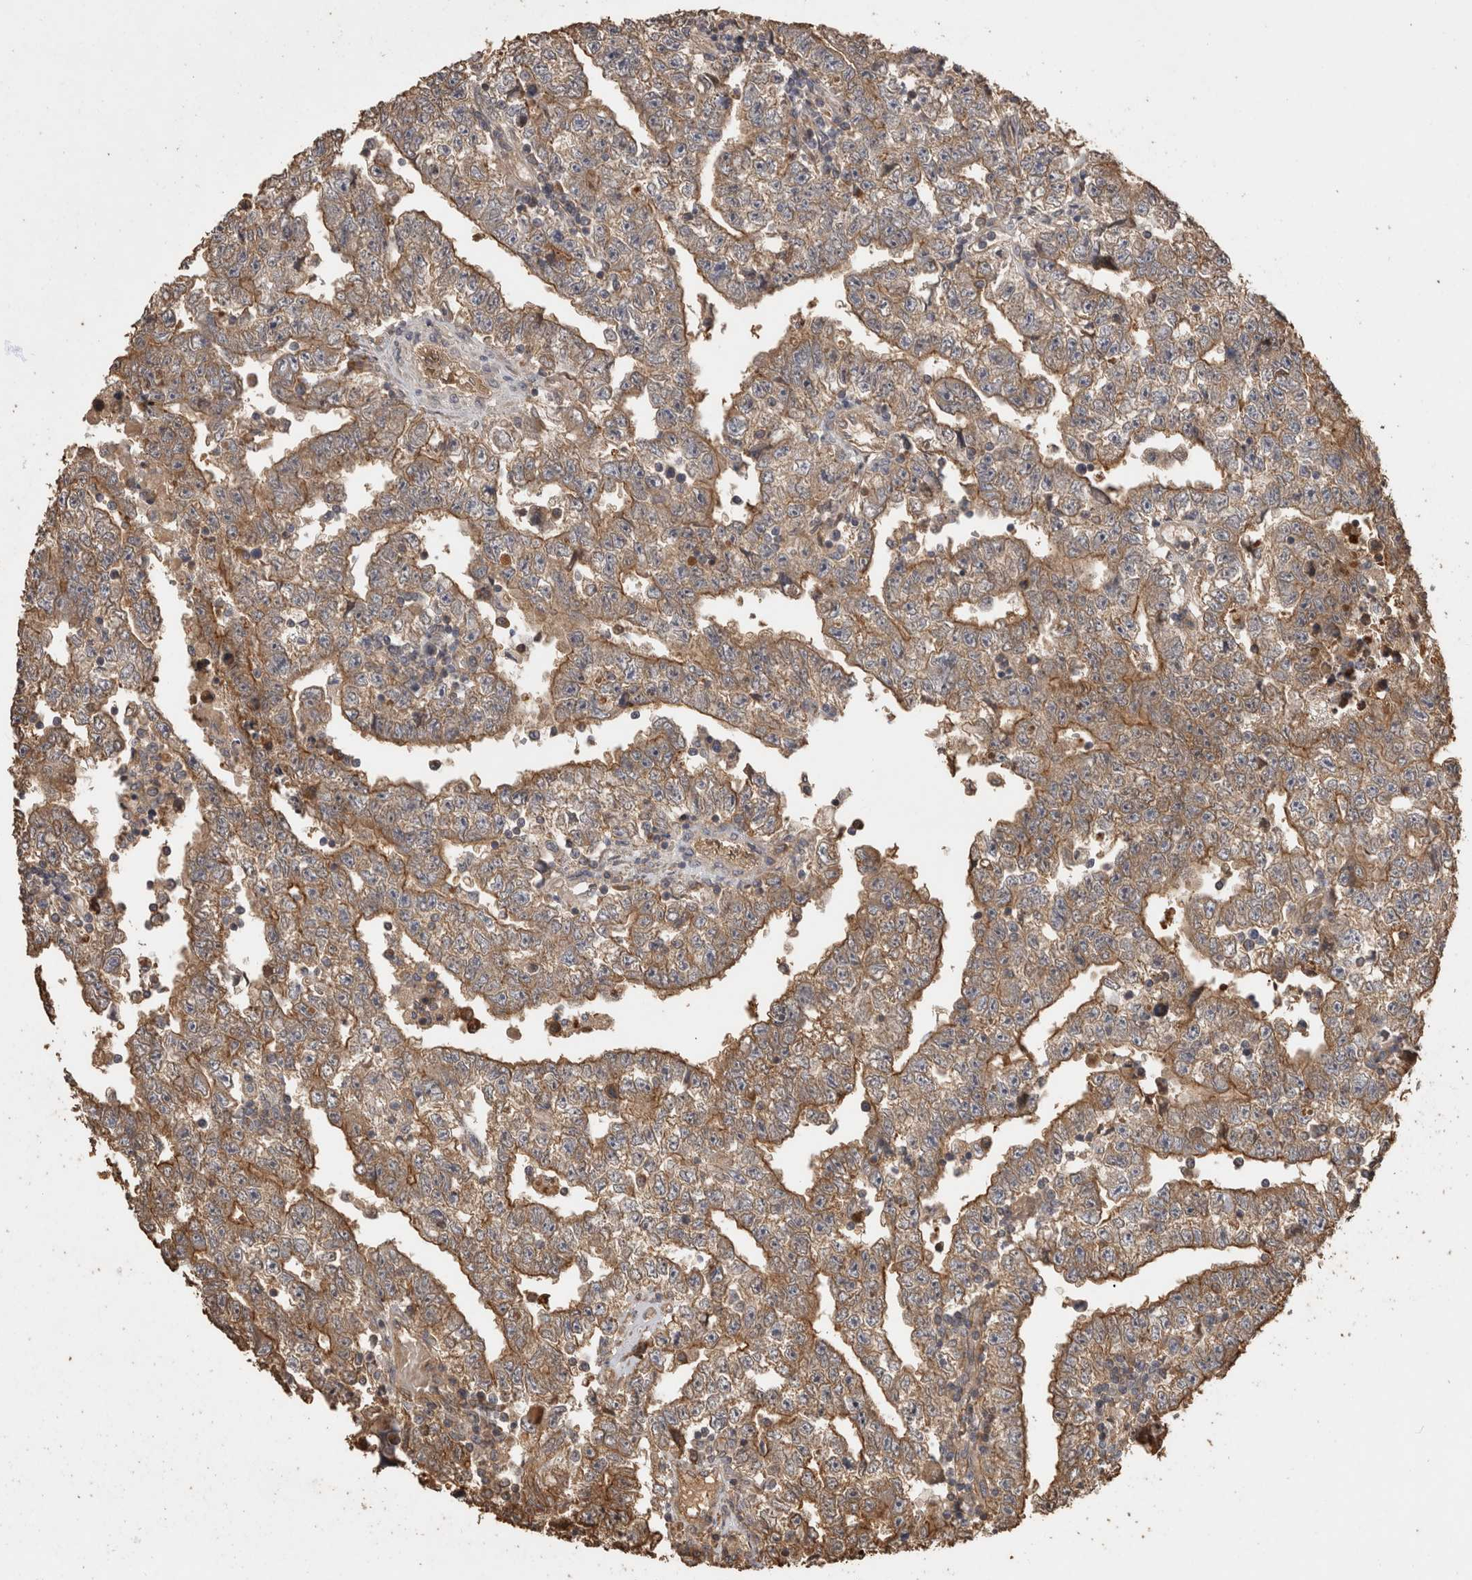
{"staining": {"intensity": "moderate", "quantity": ">75%", "location": "cytoplasmic/membranous"}, "tissue": "testis cancer", "cell_type": "Tumor cells", "image_type": "cancer", "snomed": [{"axis": "morphology", "description": "Carcinoma, Embryonal, NOS"}, {"axis": "topography", "description": "Testis"}], "caption": "There is medium levels of moderate cytoplasmic/membranous staining in tumor cells of testis cancer, as demonstrated by immunohistochemical staining (brown color).", "gene": "RHPN1", "patient": {"sex": "male", "age": 25}}